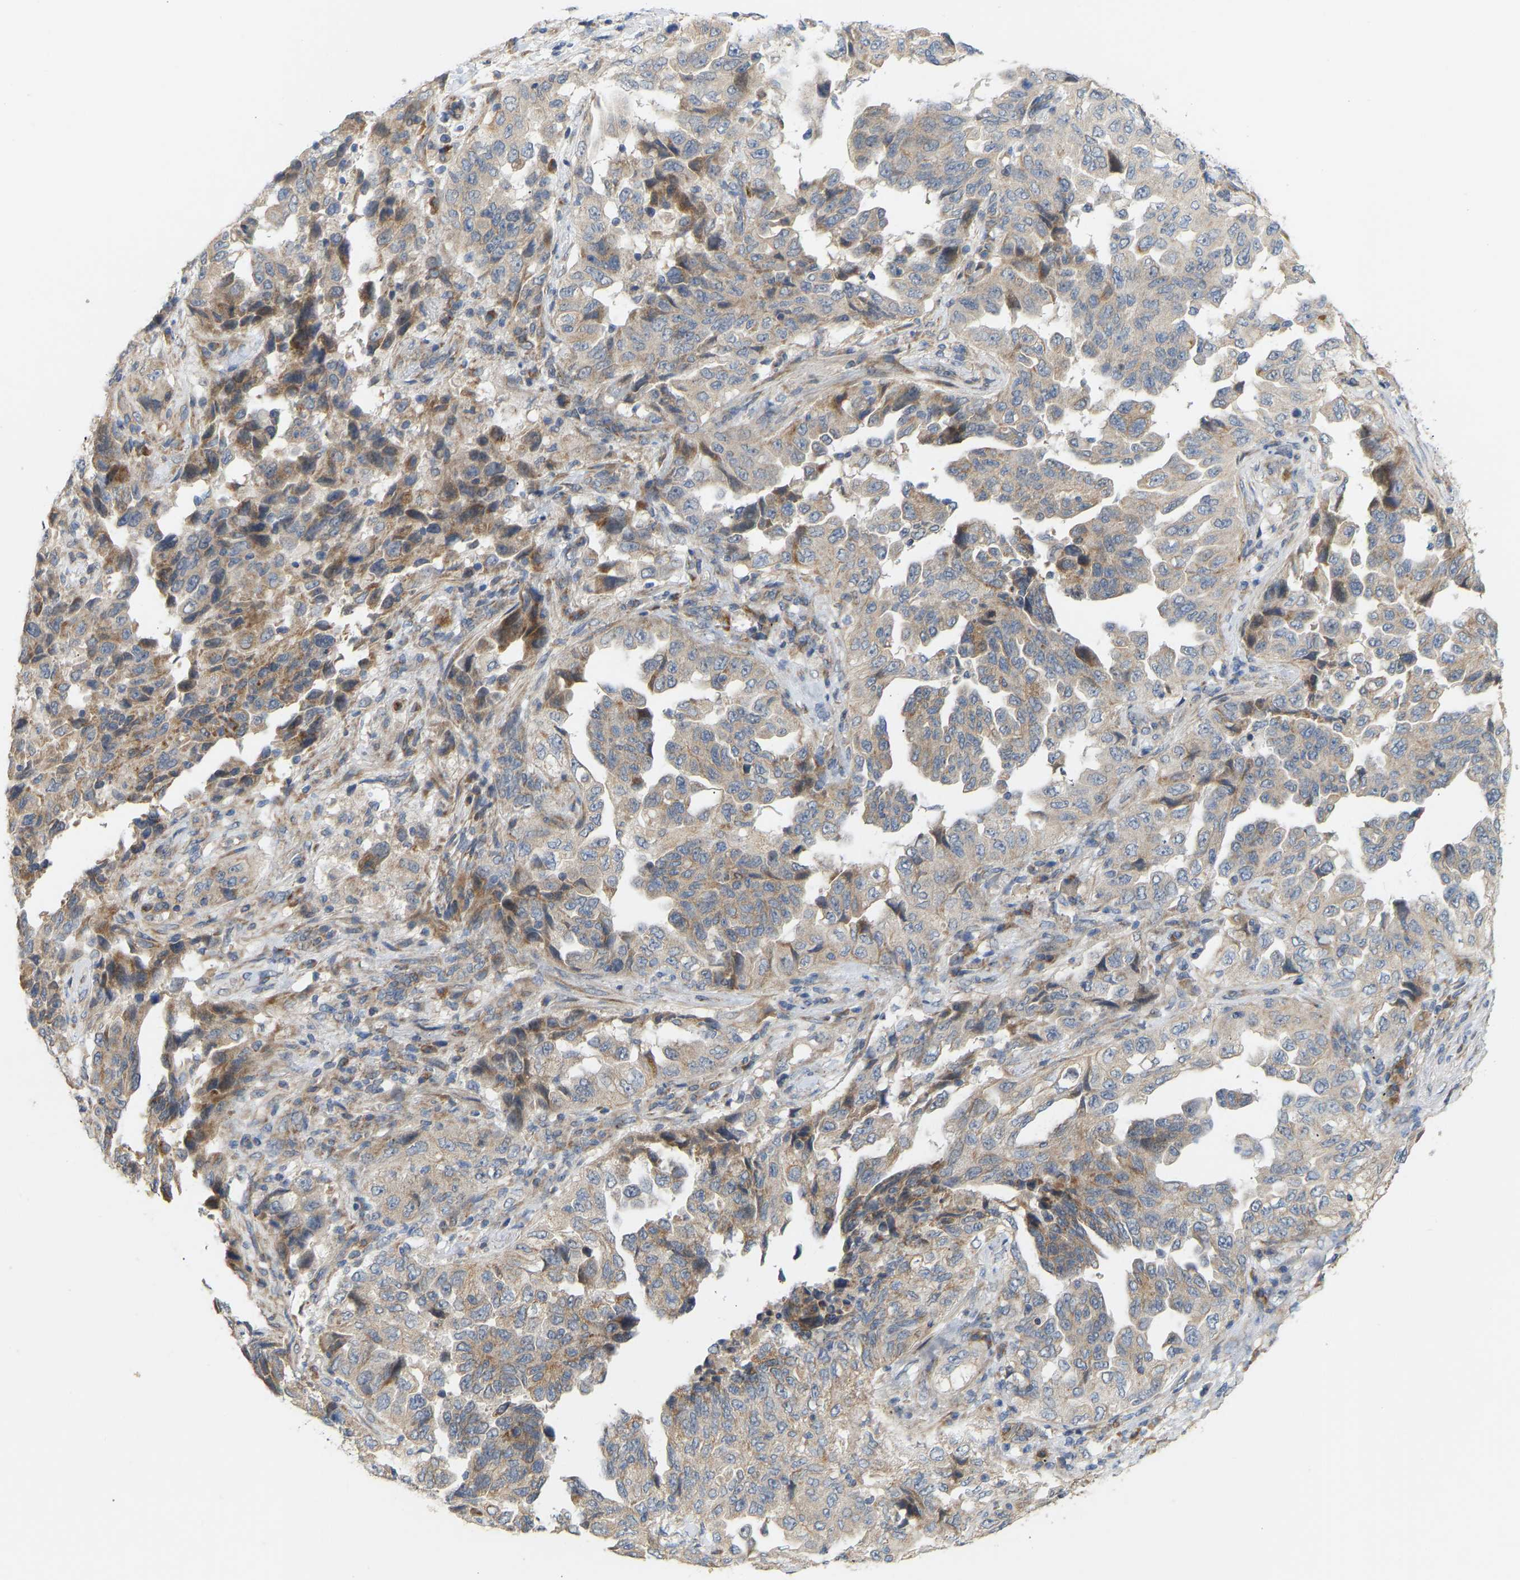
{"staining": {"intensity": "moderate", "quantity": "25%-75%", "location": "cytoplasmic/membranous"}, "tissue": "lung cancer", "cell_type": "Tumor cells", "image_type": "cancer", "snomed": [{"axis": "morphology", "description": "Adenocarcinoma, NOS"}, {"axis": "topography", "description": "Lung"}], "caption": "Immunohistochemistry (IHC) (DAB) staining of human lung cancer demonstrates moderate cytoplasmic/membranous protein staining in approximately 25%-75% of tumor cells.", "gene": "HACD2", "patient": {"sex": "female", "age": 51}}